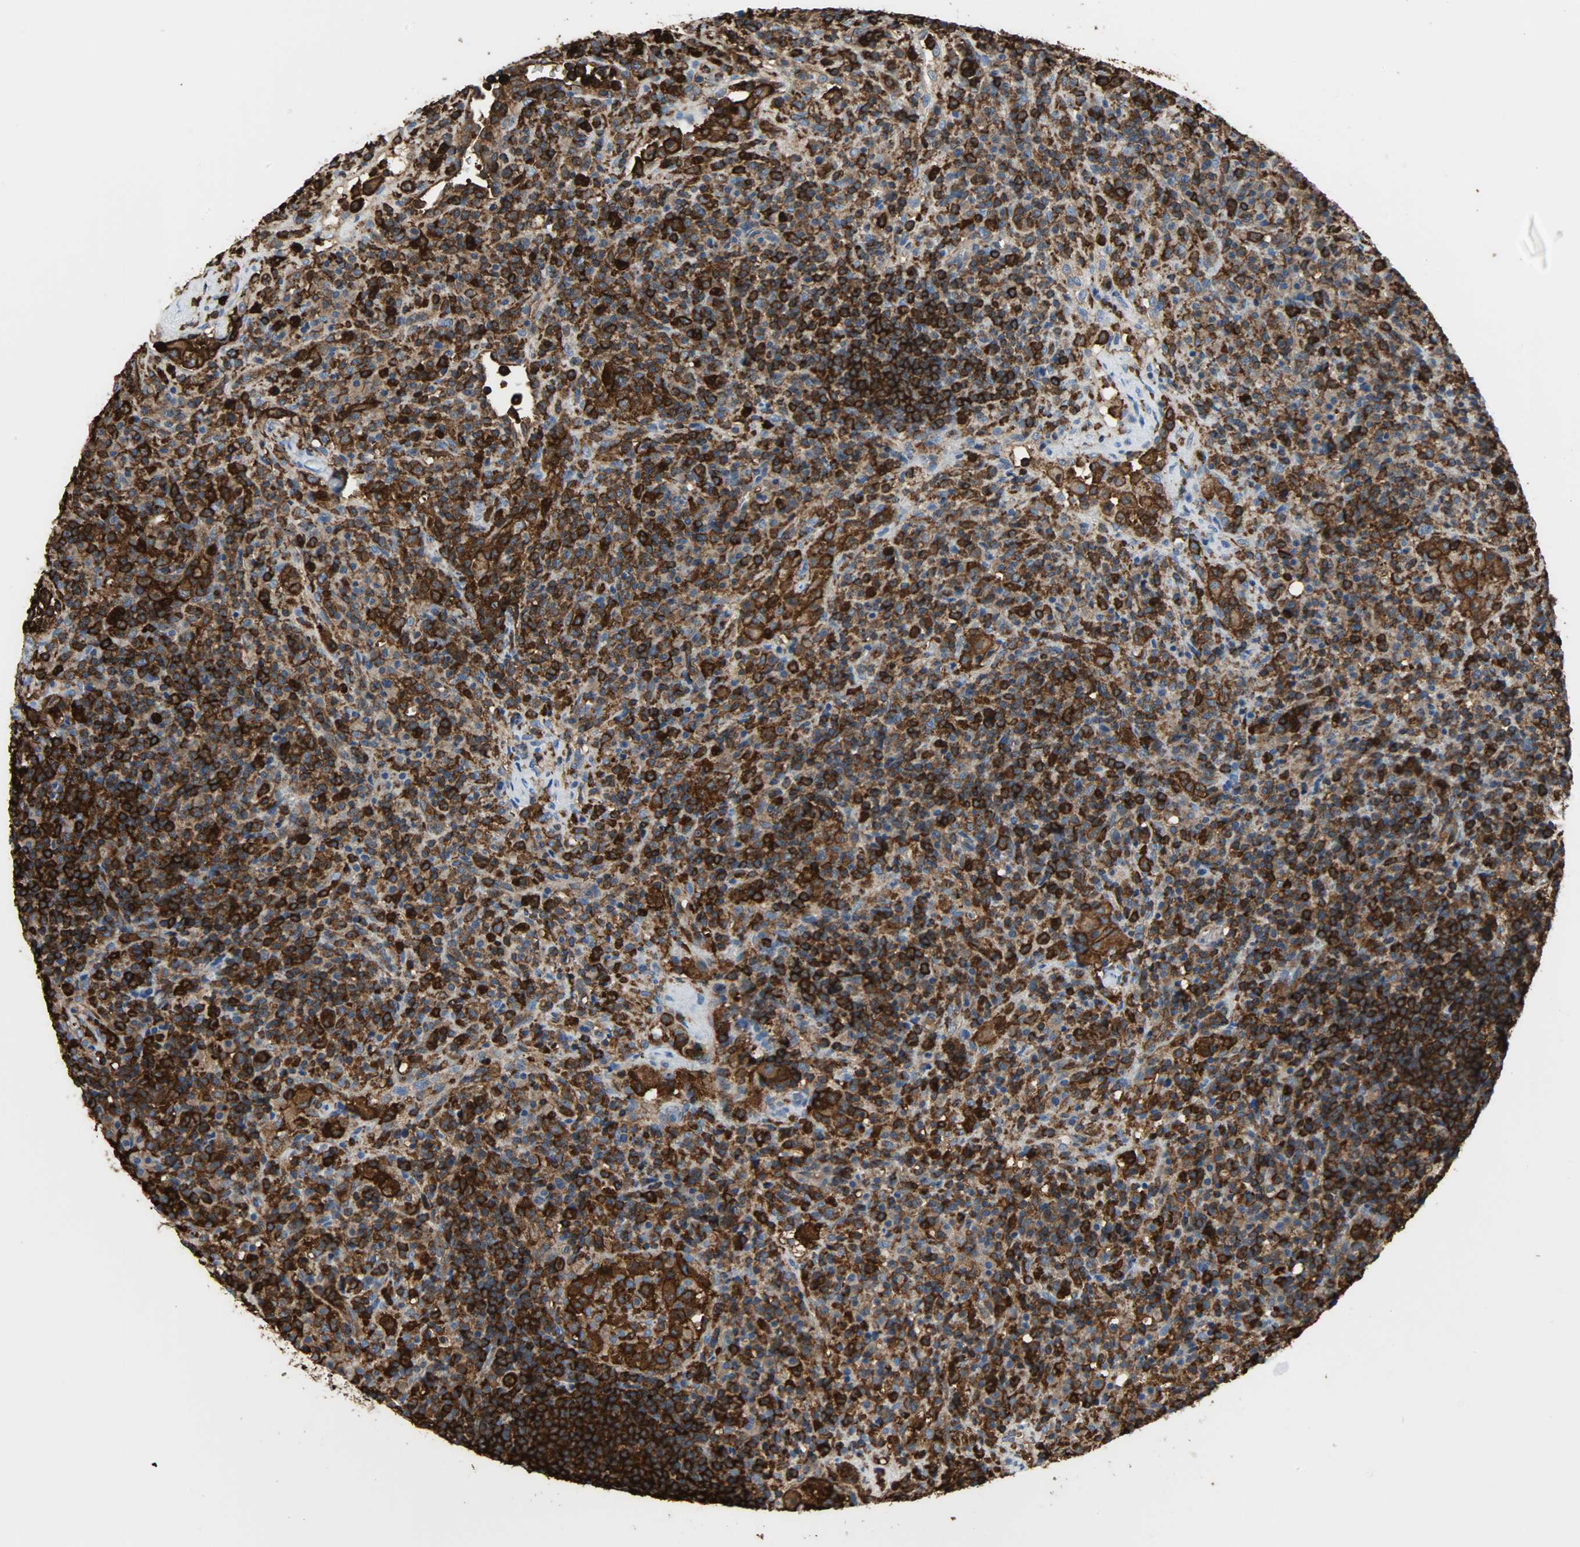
{"staining": {"intensity": "strong", "quantity": ">75%", "location": "cytoplasmic/membranous"}, "tissue": "lymphoma", "cell_type": "Tumor cells", "image_type": "cancer", "snomed": [{"axis": "morphology", "description": "Hodgkin's disease, NOS"}, {"axis": "topography", "description": "Lymph node"}], "caption": "Immunohistochemistry staining of Hodgkin's disease, which displays high levels of strong cytoplasmic/membranous positivity in about >75% of tumor cells indicating strong cytoplasmic/membranous protein expression. The staining was performed using DAB (brown) for protein detection and nuclei were counterstained in hematoxylin (blue).", "gene": "VASP", "patient": {"sex": "male", "age": 65}}